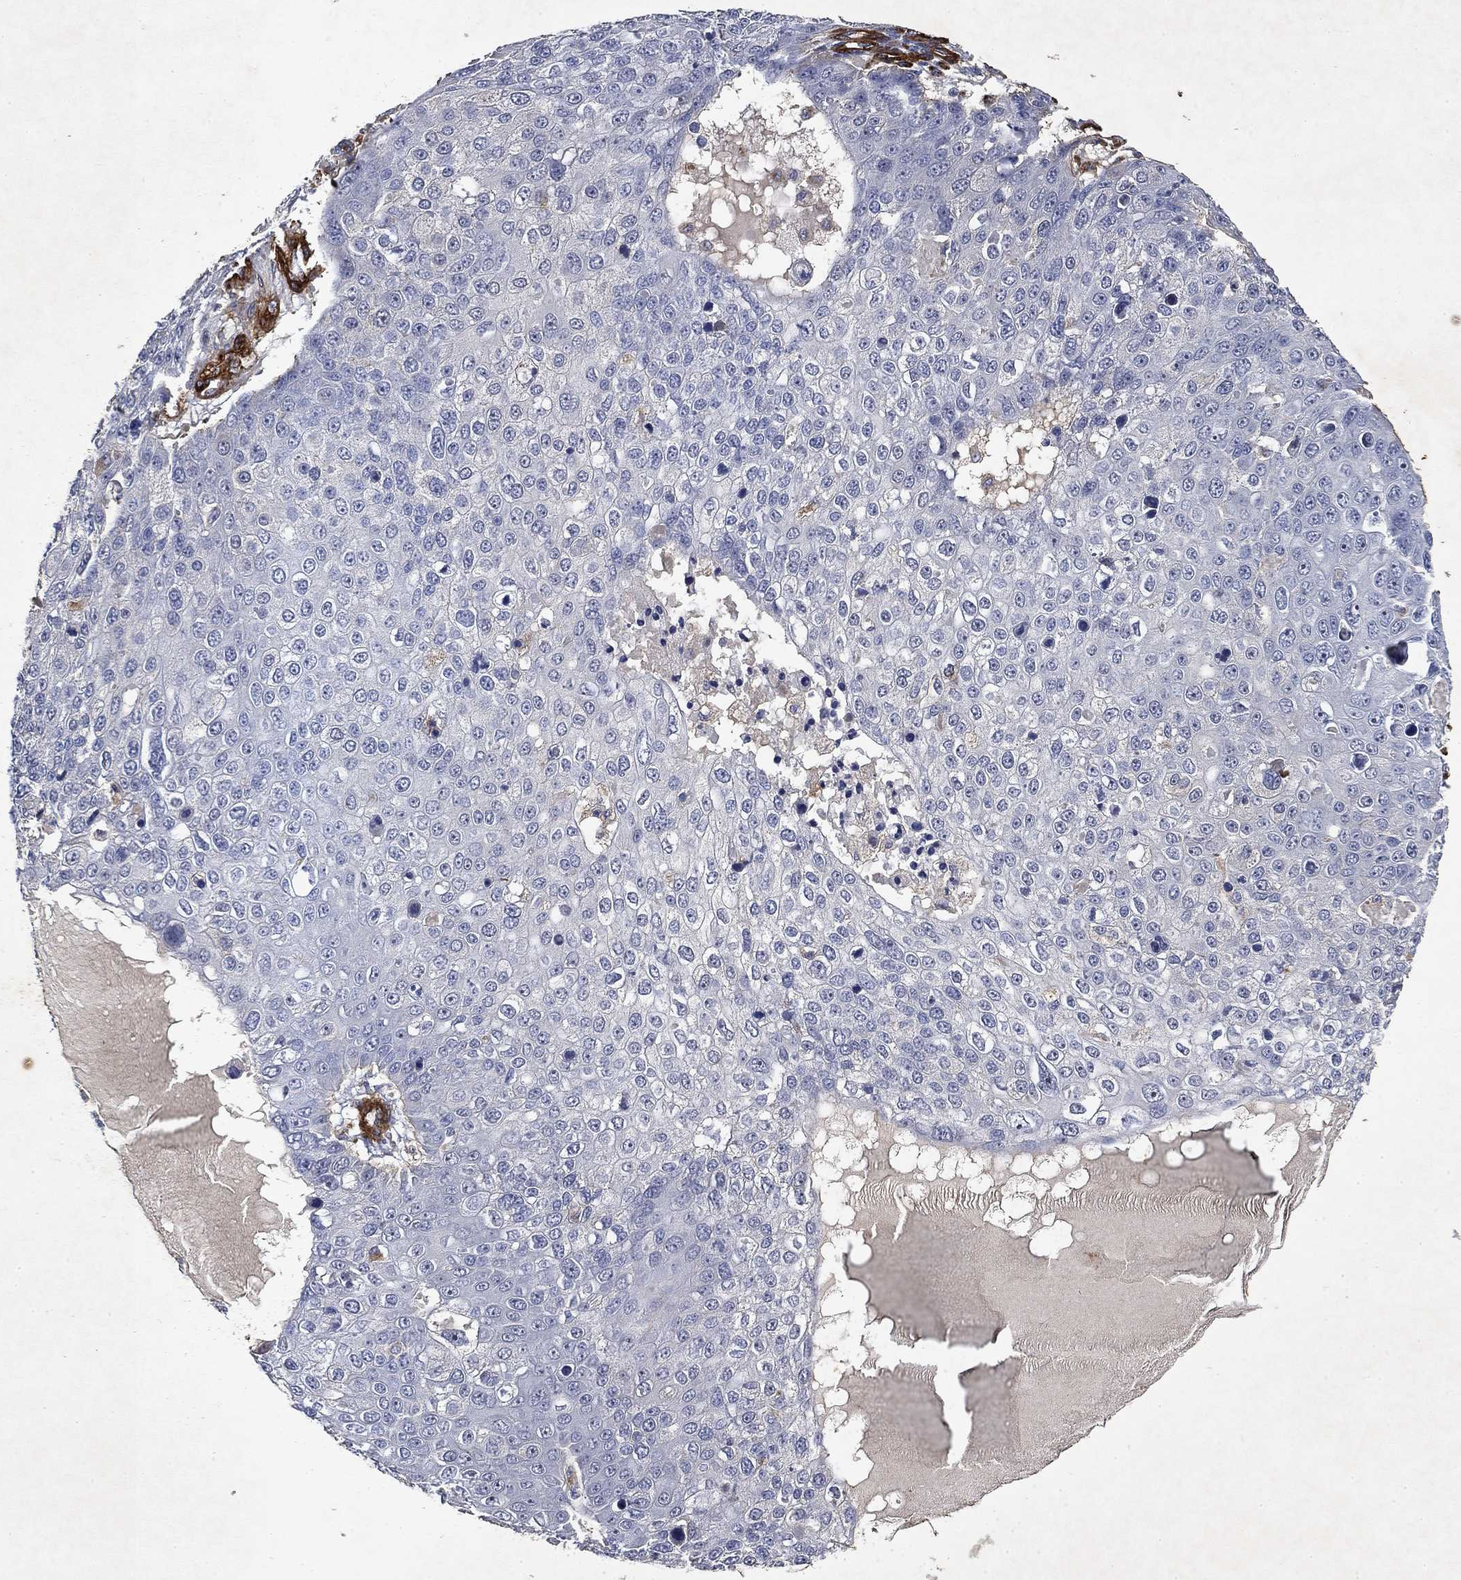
{"staining": {"intensity": "negative", "quantity": "none", "location": "none"}, "tissue": "skin cancer", "cell_type": "Tumor cells", "image_type": "cancer", "snomed": [{"axis": "morphology", "description": "Squamous cell carcinoma, NOS"}, {"axis": "topography", "description": "Skin"}], "caption": "Tumor cells show no significant protein positivity in skin squamous cell carcinoma. (Brightfield microscopy of DAB (3,3'-diaminobenzidine) immunohistochemistry at high magnification).", "gene": "COL4A2", "patient": {"sex": "male", "age": 71}}